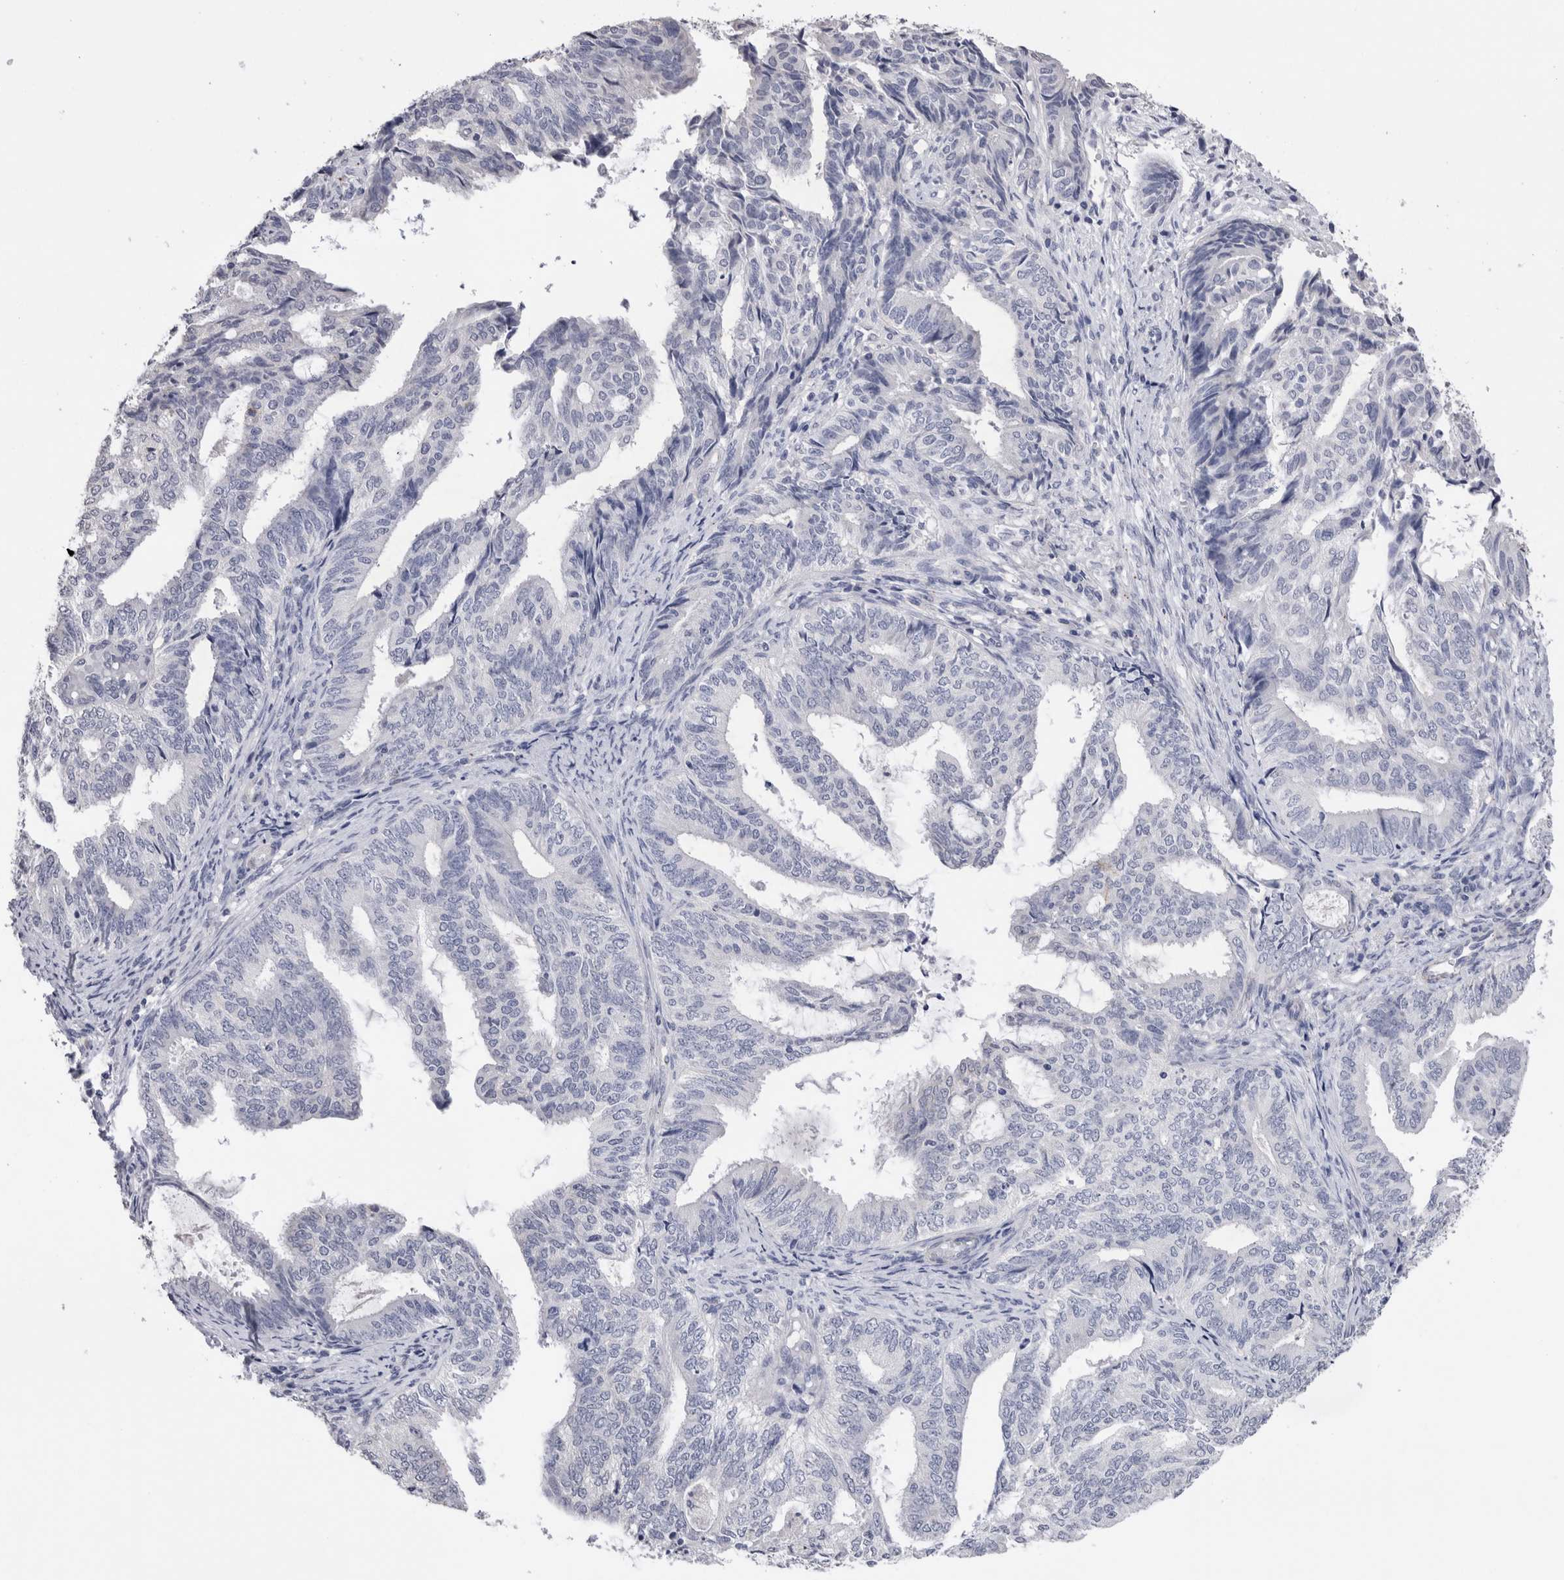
{"staining": {"intensity": "negative", "quantity": "none", "location": "none"}, "tissue": "endometrial cancer", "cell_type": "Tumor cells", "image_type": "cancer", "snomed": [{"axis": "morphology", "description": "Adenocarcinoma, NOS"}, {"axis": "topography", "description": "Endometrium"}], "caption": "An immunohistochemistry histopathology image of endometrial cancer (adenocarcinoma) is shown. There is no staining in tumor cells of endometrial cancer (adenocarcinoma).", "gene": "CDH6", "patient": {"sex": "female", "age": 58}}